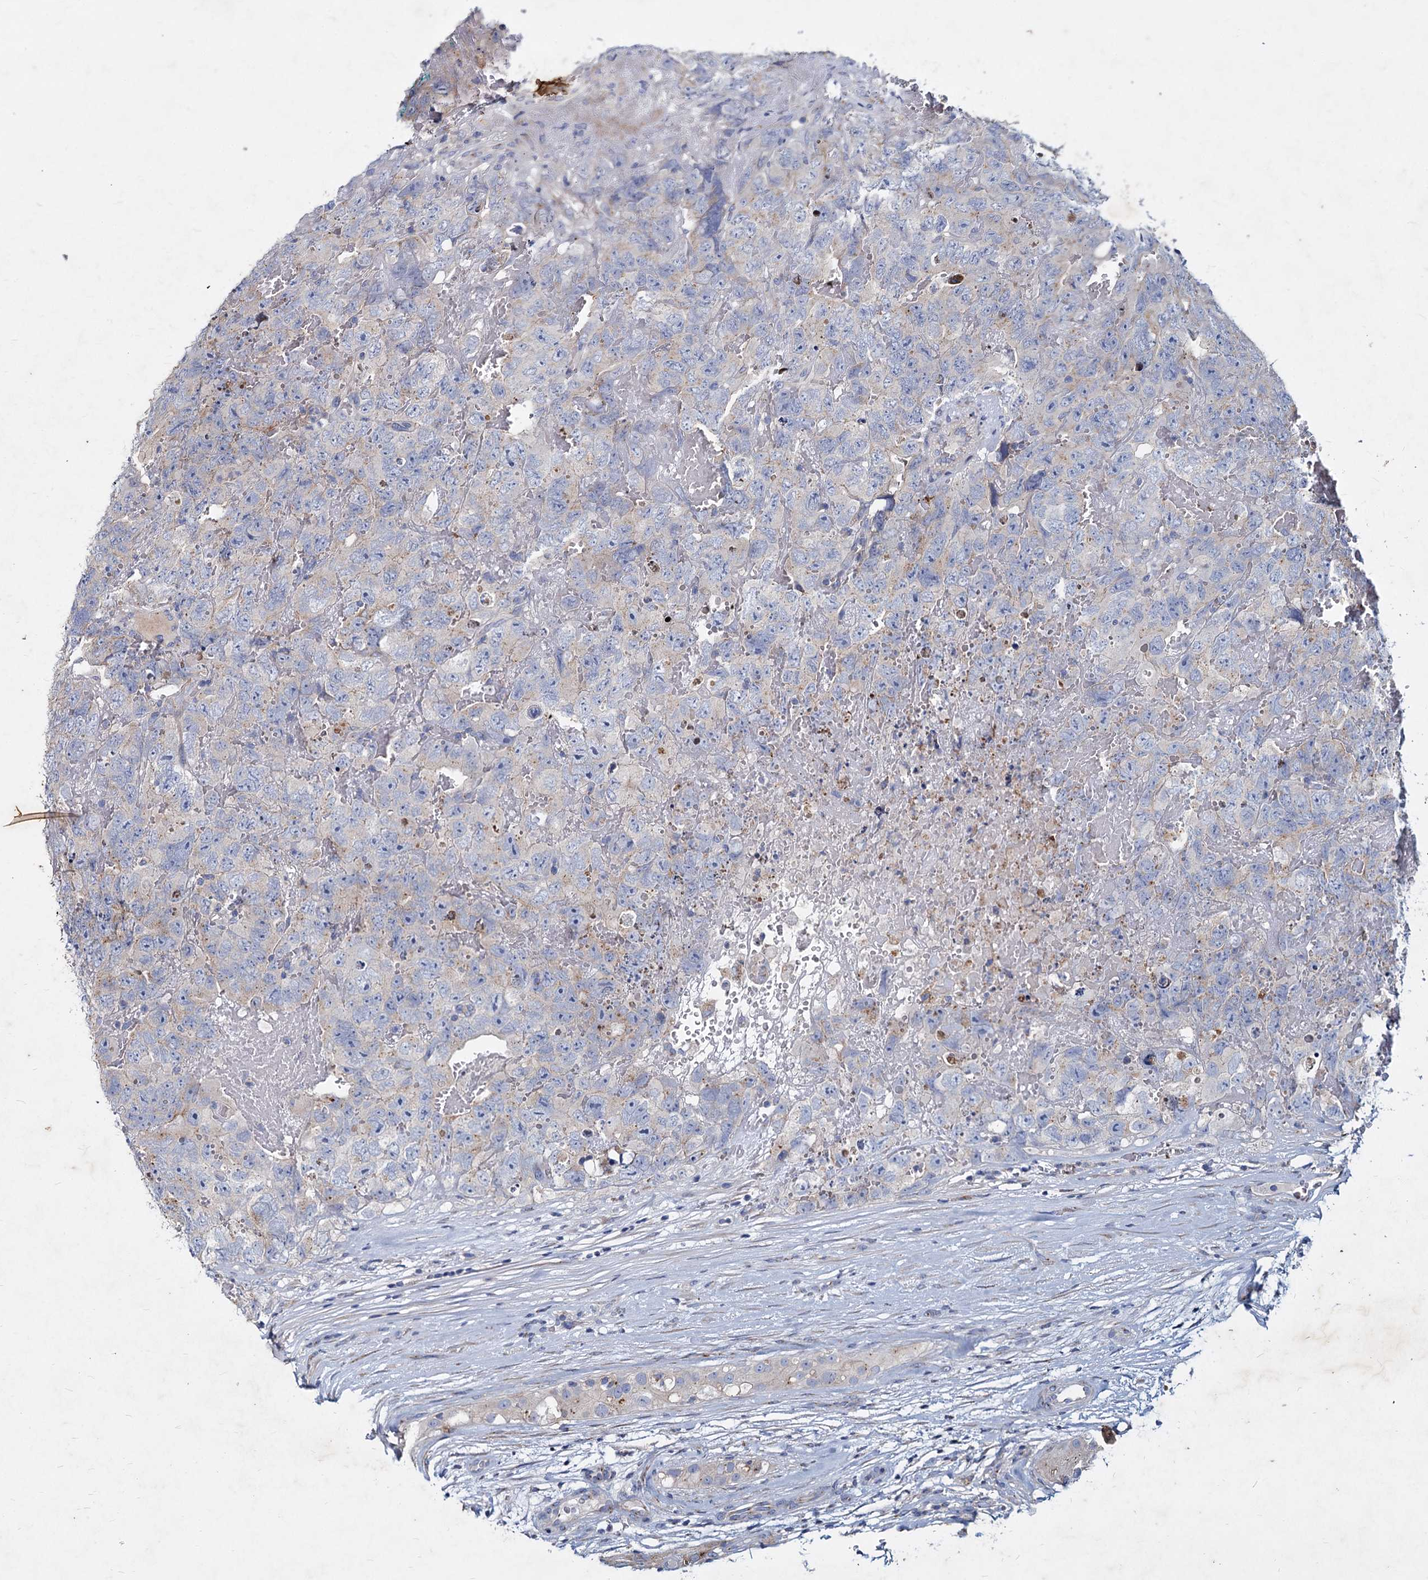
{"staining": {"intensity": "negative", "quantity": "none", "location": "none"}, "tissue": "testis cancer", "cell_type": "Tumor cells", "image_type": "cancer", "snomed": [{"axis": "morphology", "description": "Carcinoma, Embryonal, NOS"}, {"axis": "topography", "description": "Testis"}], "caption": "An immunohistochemistry micrograph of embryonal carcinoma (testis) is shown. There is no staining in tumor cells of embryonal carcinoma (testis).", "gene": "AGBL4", "patient": {"sex": "male", "age": 45}}